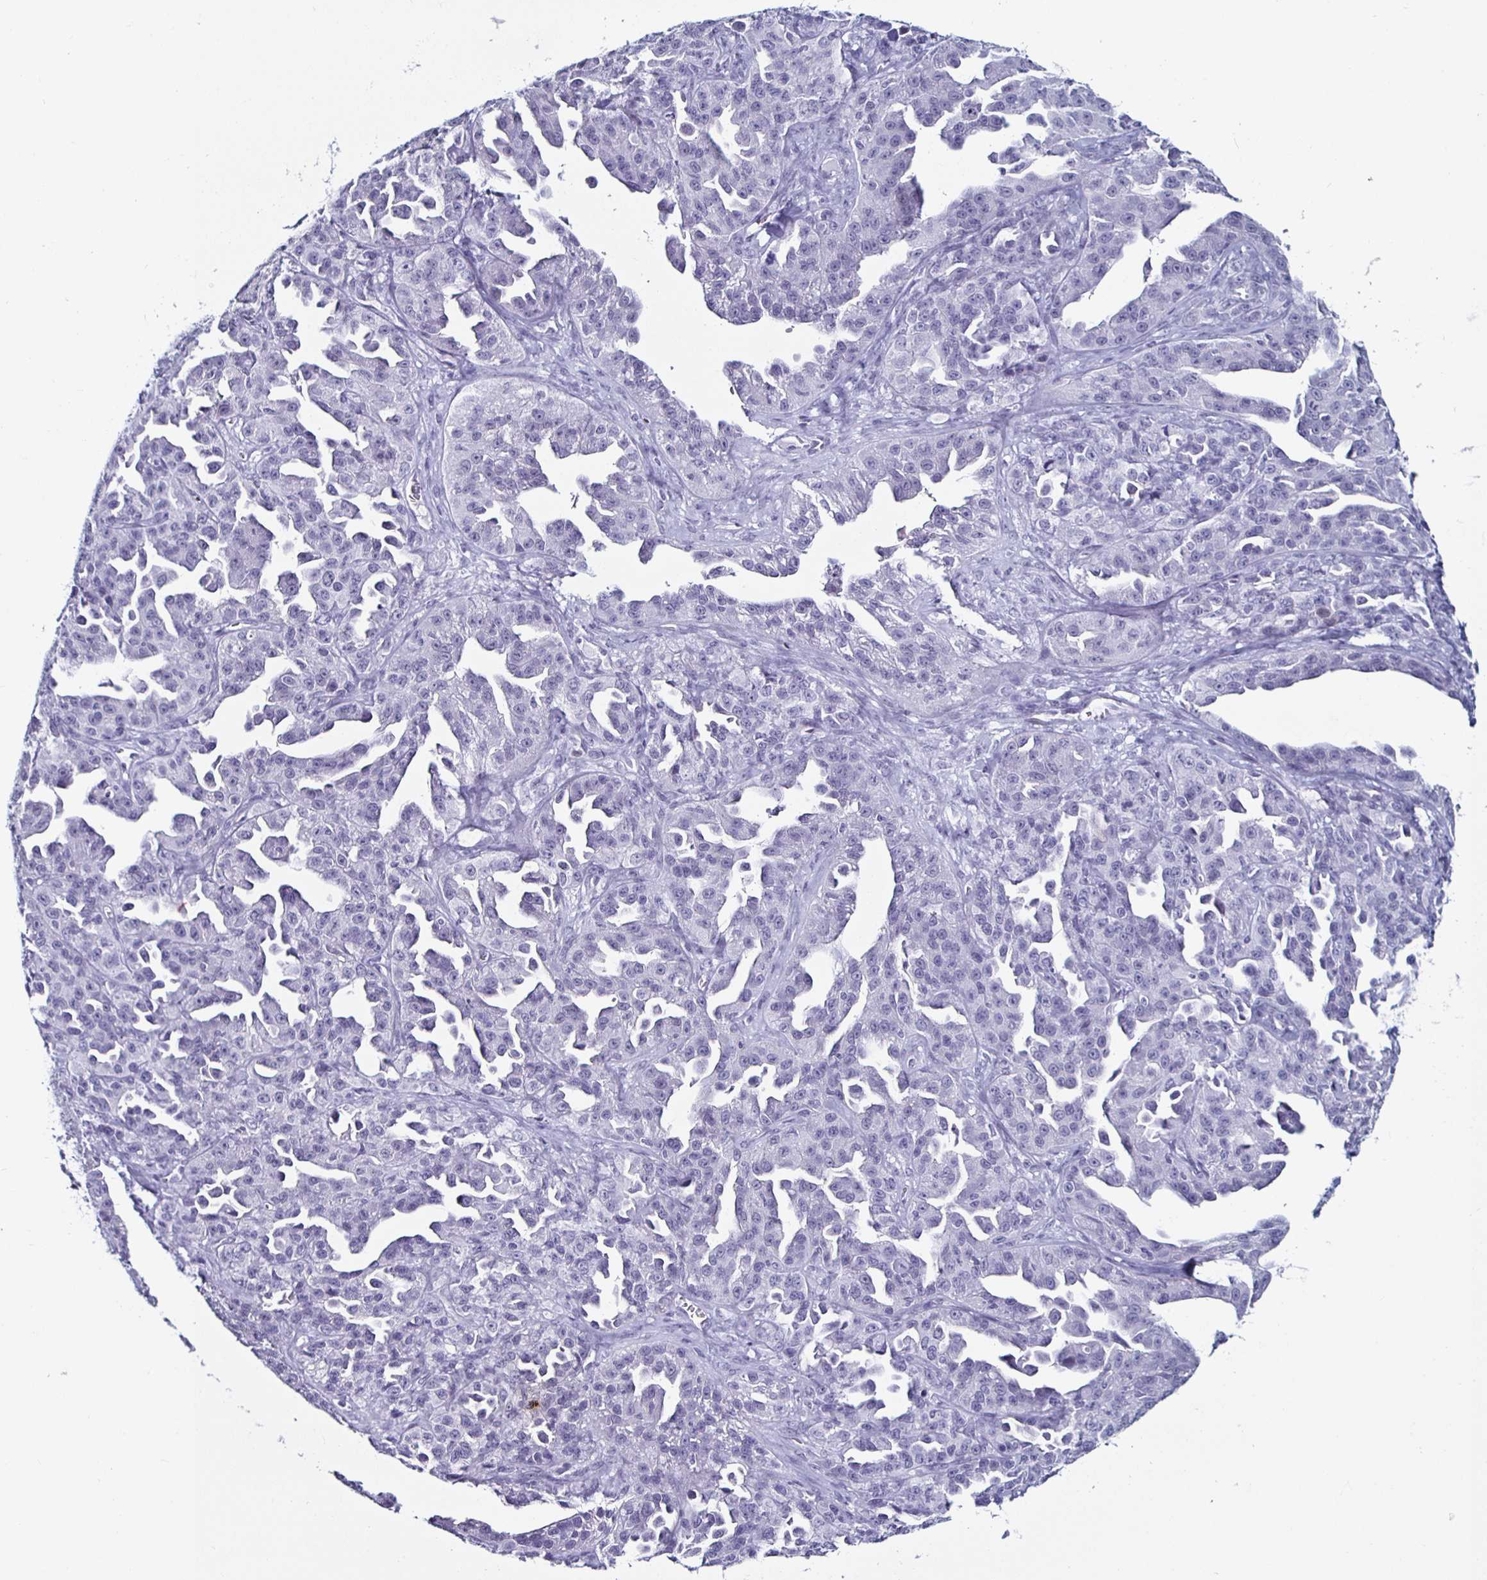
{"staining": {"intensity": "negative", "quantity": "none", "location": "none"}, "tissue": "ovarian cancer", "cell_type": "Tumor cells", "image_type": "cancer", "snomed": [{"axis": "morphology", "description": "Cystadenocarcinoma, serous, NOS"}, {"axis": "topography", "description": "Ovary"}], "caption": "DAB (3,3'-diaminobenzidine) immunohistochemical staining of human ovarian serous cystadenocarcinoma demonstrates no significant staining in tumor cells.", "gene": "KRT4", "patient": {"sex": "female", "age": 75}}